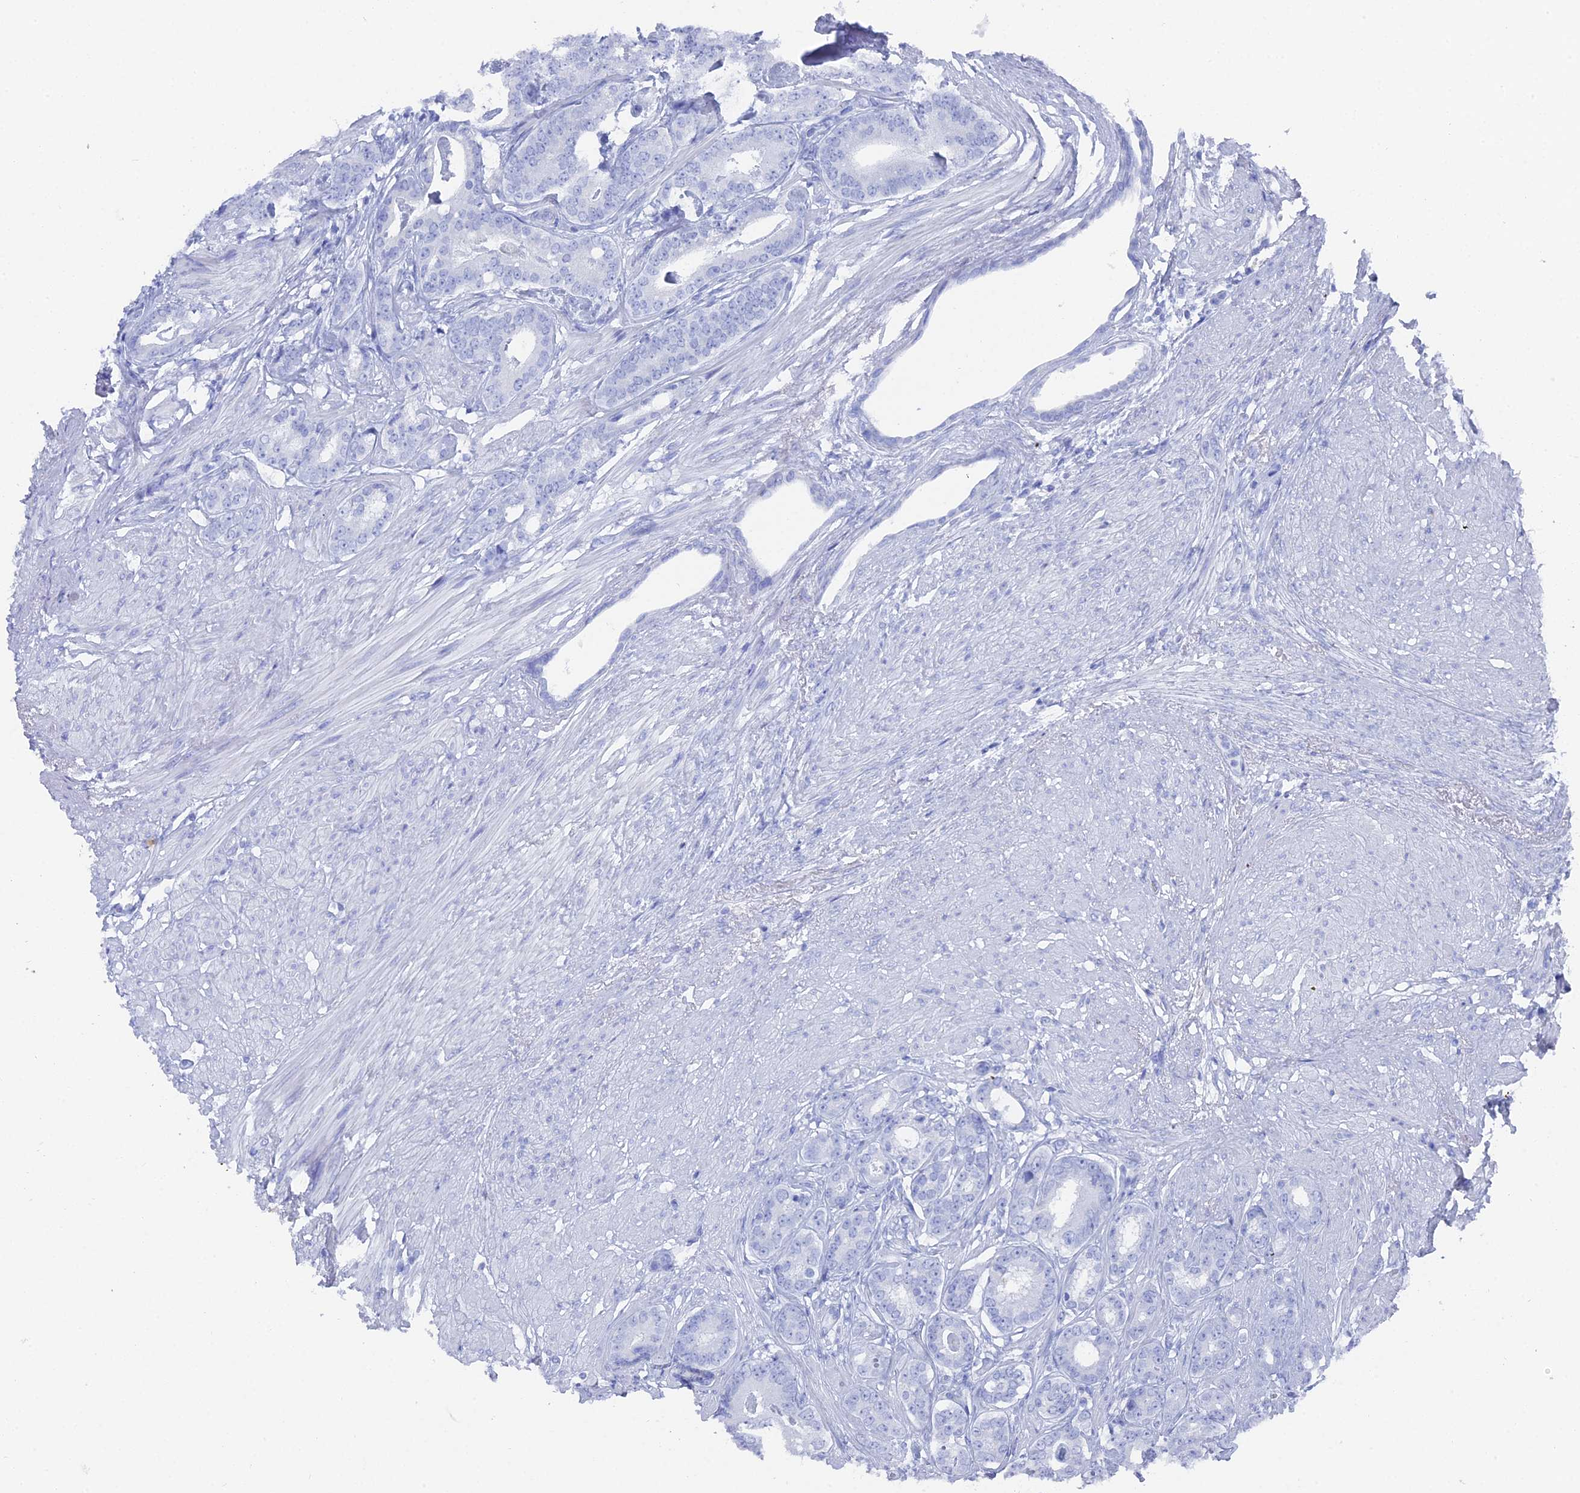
{"staining": {"intensity": "negative", "quantity": "none", "location": "none"}, "tissue": "prostate cancer", "cell_type": "Tumor cells", "image_type": "cancer", "snomed": [{"axis": "morphology", "description": "Adenocarcinoma, Low grade"}, {"axis": "topography", "description": "Prostate"}], "caption": "Immunohistochemistry of adenocarcinoma (low-grade) (prostate) reveals no staining in tumor cells.", "gene": "ENPP3", "patient": {"sex": "male", "age": 71}}